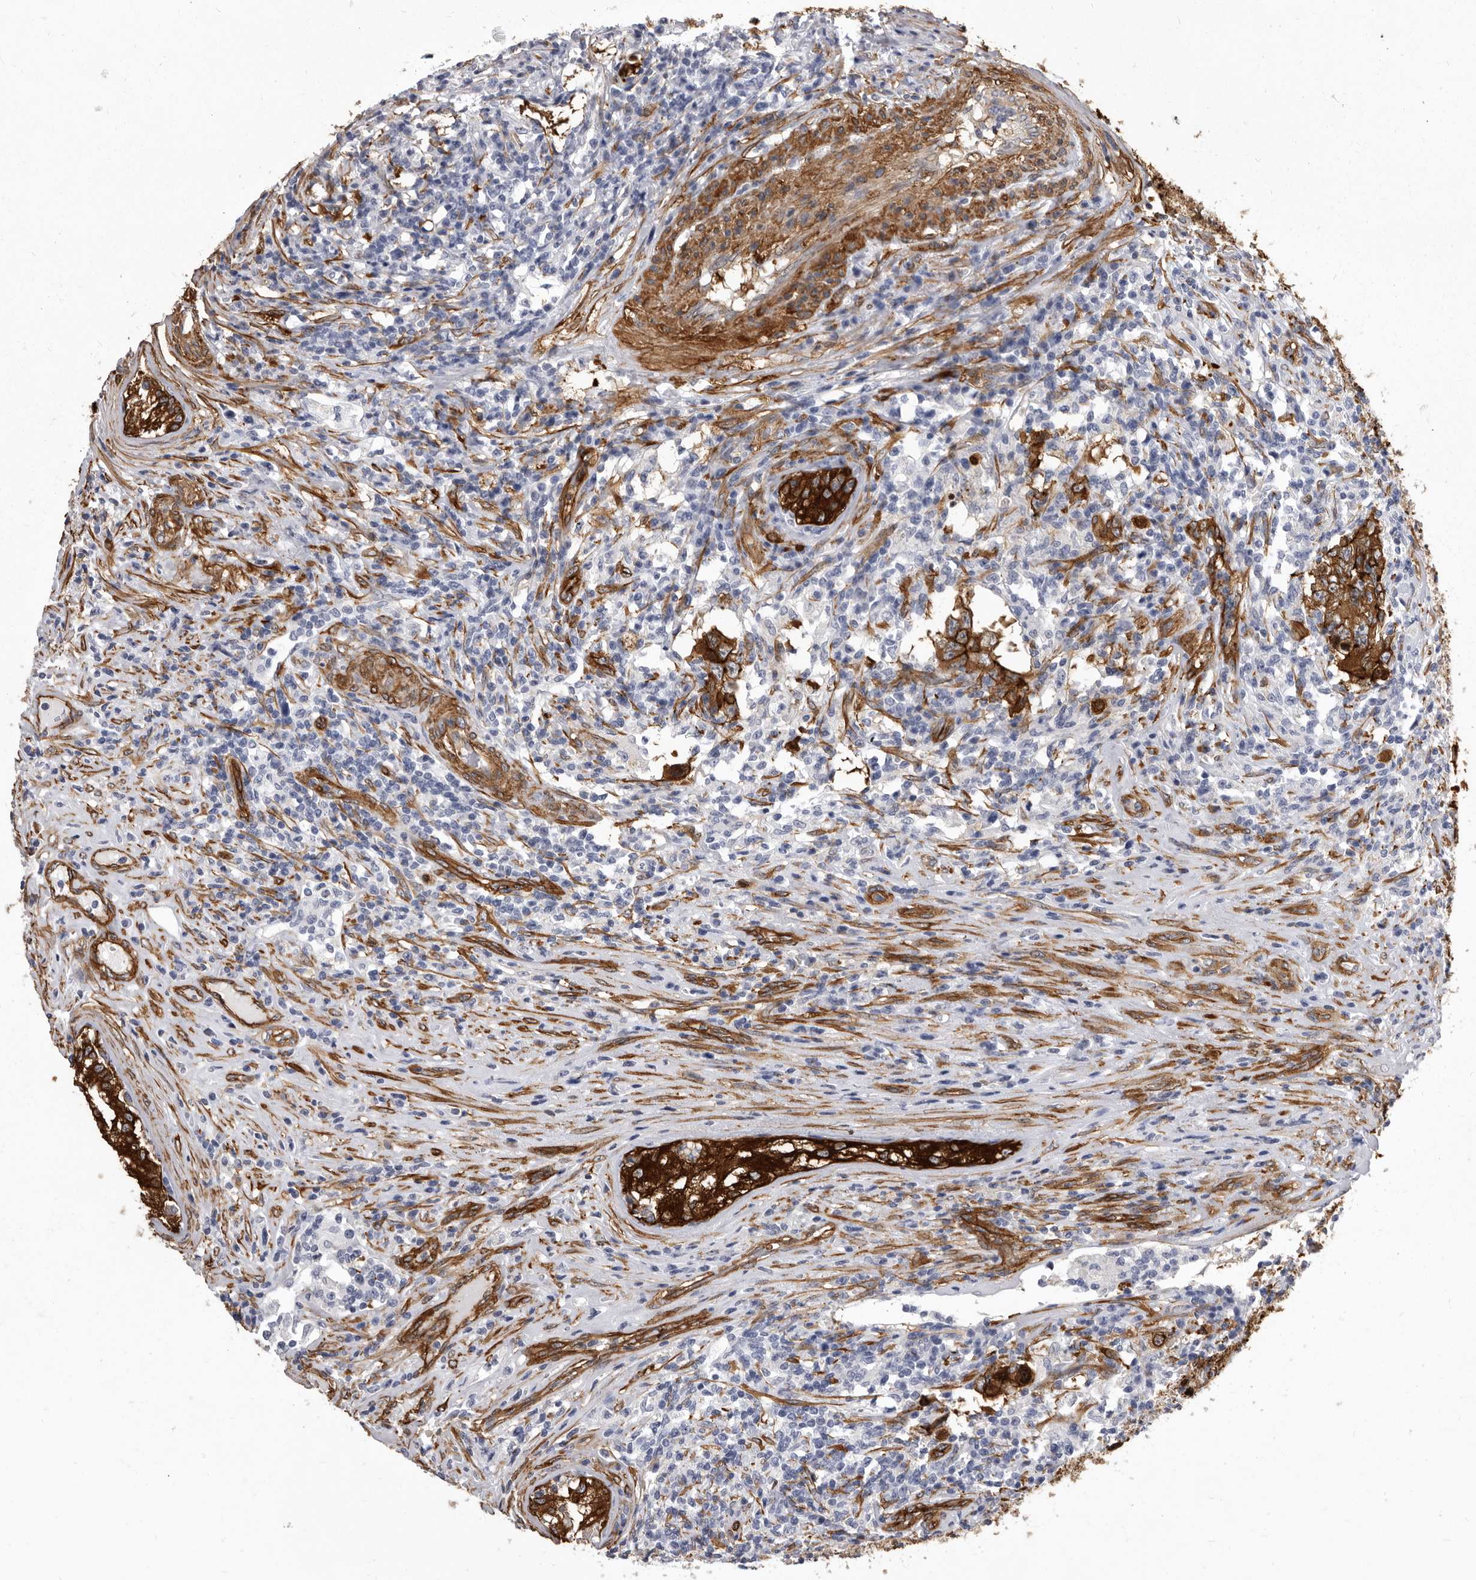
{"staining": {"intensity": "strong", "quantity": "25%-75%", "location": "cytoplasmic/membranous"}, "tissue": "testis cancer", "cell_type": "Tumor cells", "image_type": "cancer", "snomed": [{"axis": "morphology", "description": "Carcinoma, Embryonal, NOS"}, {"axis": "topography", "description": "Testis"}], "caption": "High-power microscopy captured an IHC histopathology image of testis embryonal carcinoma, revealing strong cytoplasmic/membranous positivity in about 25%-75% of tumor cells. Ihc stains the protein in brown and the nuclei are stained blue.", "gene": "ENAH", "patient": {"sex": "male", "age": 26}}